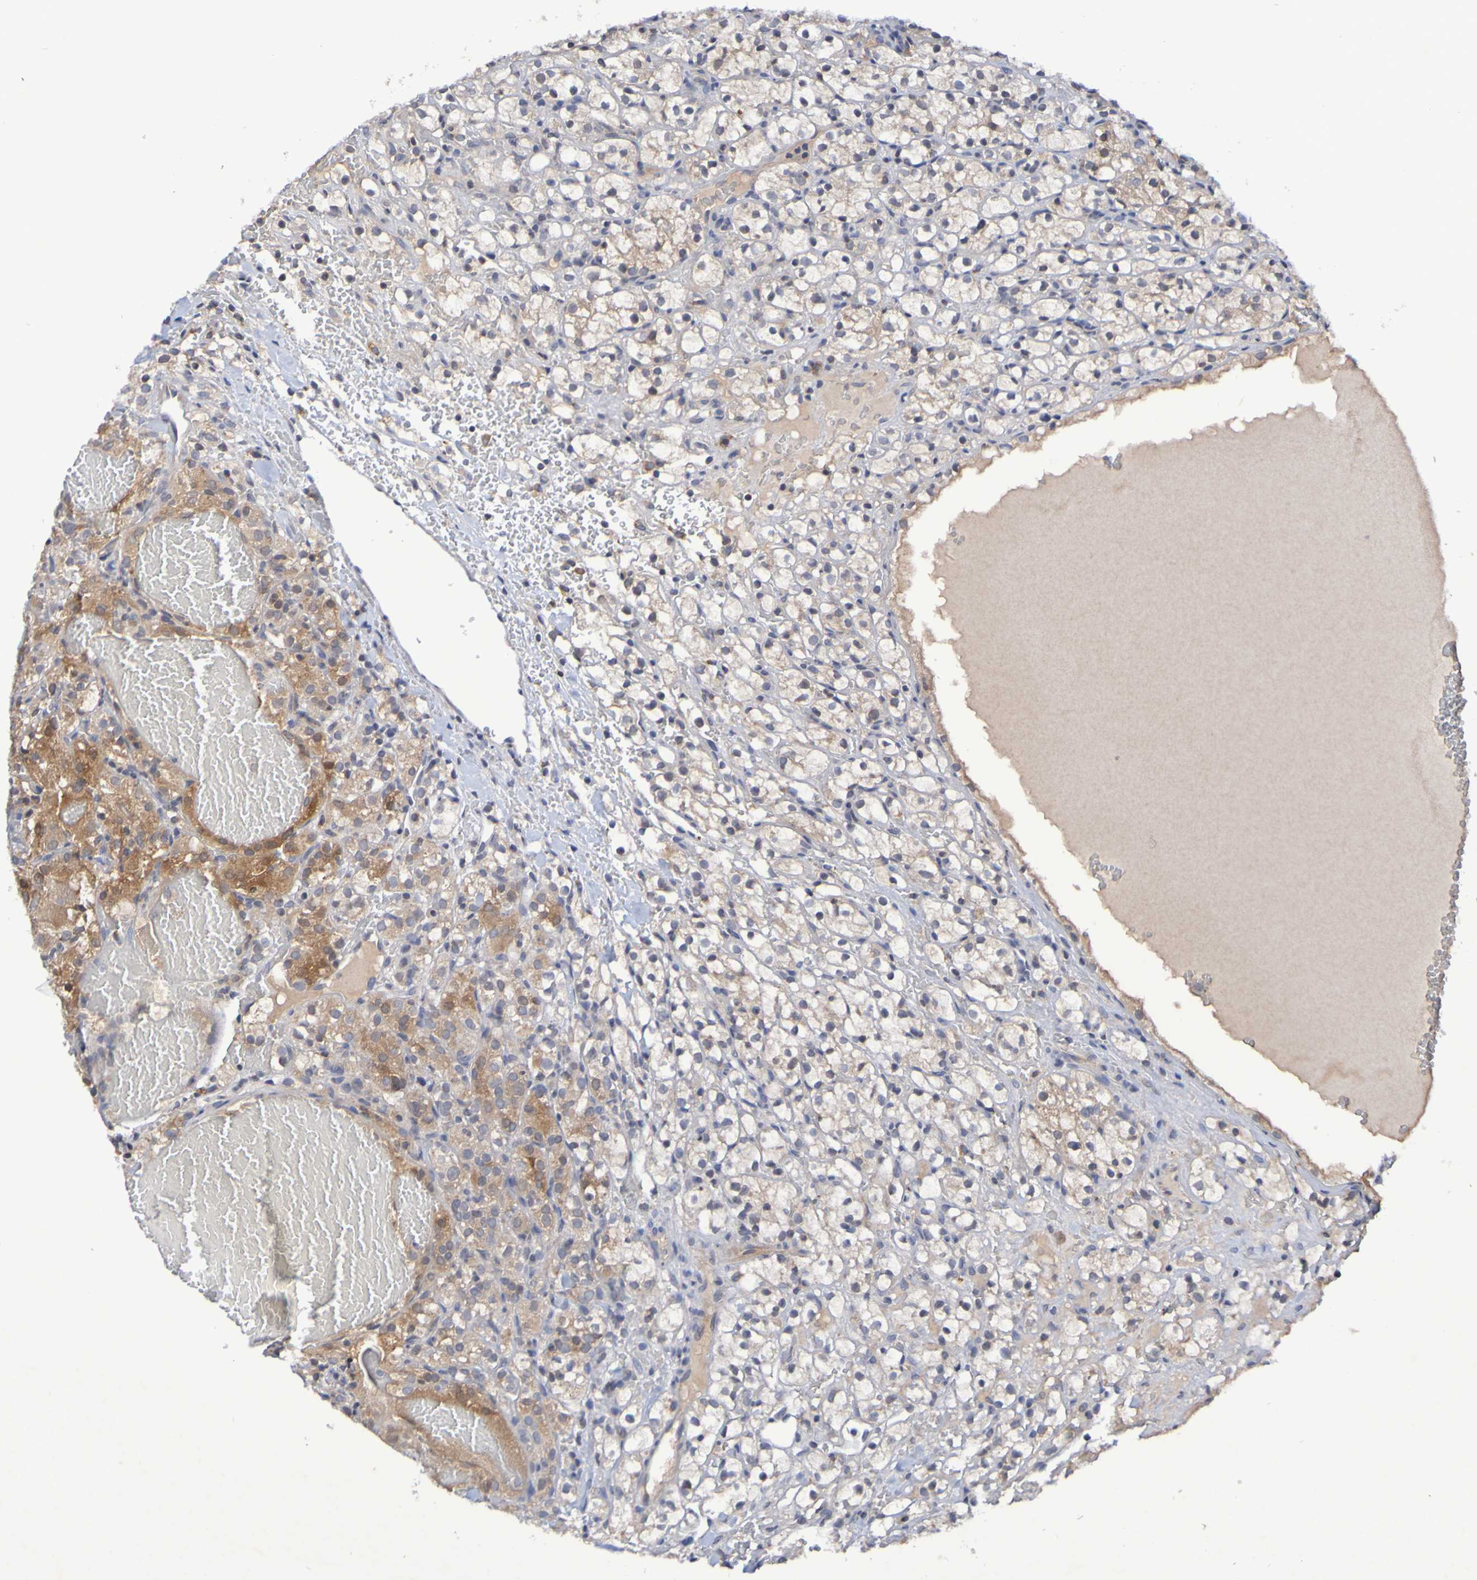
{"staining": {"intensity": "moderate", "quantity": "<25%", "location": "cytoplasmic/membranous"}, "tissue": "renal cancer", "cell_type": "Tumor cells", "image_type": "cancer", "snomed": [{"axis": "morphology", "description": "Adenocarcinoma, NOS"}, {"axis": "topography", "description": "Kidney"}], "caption": "Moderate cytoplasmic/membranous protein positivity is present in about <25% of tumor cells in renal cancer (adenocarcinoma). The protein of interest is shown in brown color, while the nuclei are stained blue.", "gene": "PTP4A2", "patient": {"sex": "male", "age": 61}}